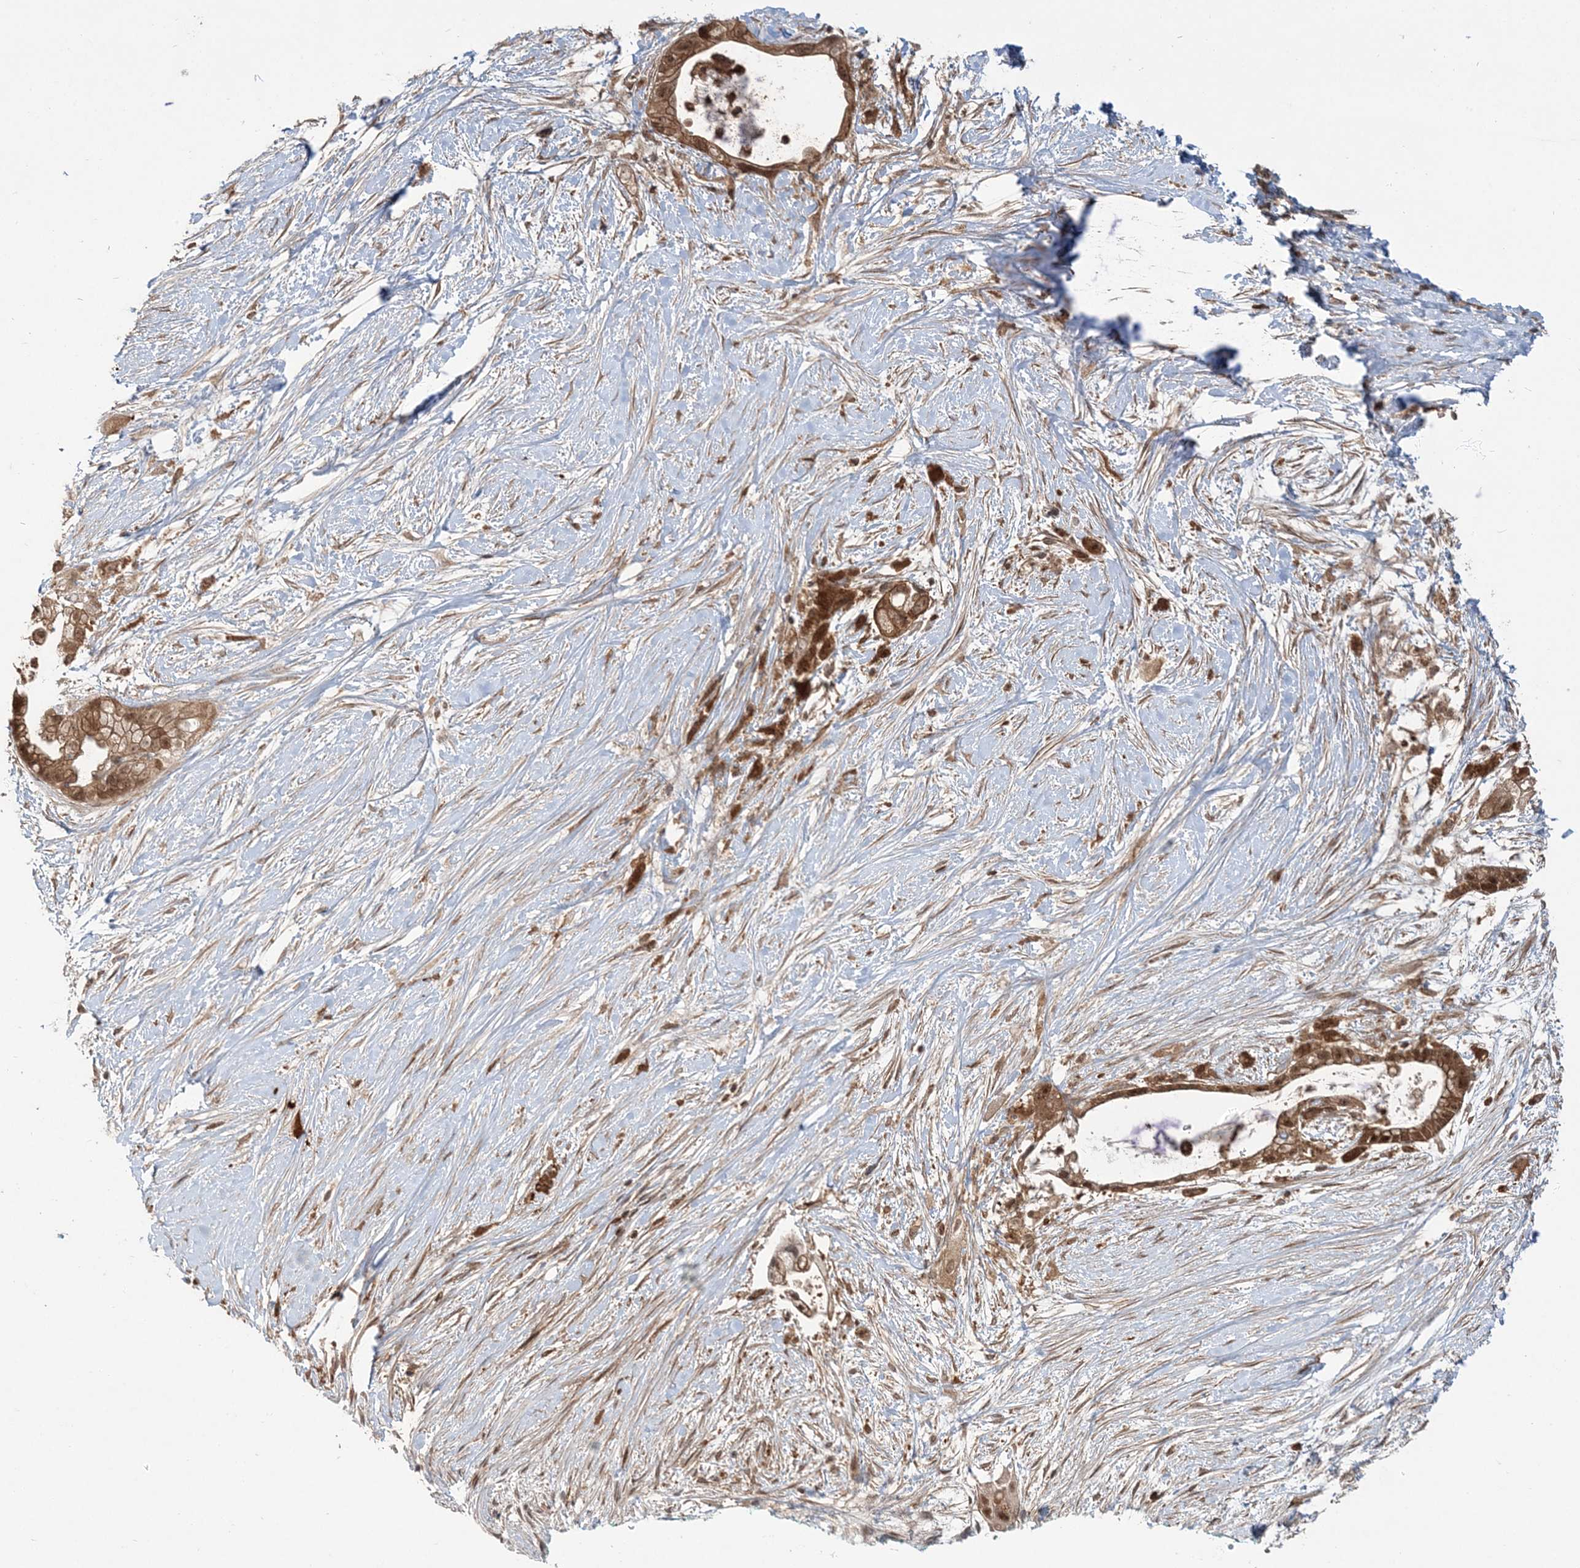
{"staining": {"intensity": "moderate", "quantity": ">75%", "location": "cytoplasmic/membranous,nuclear"}, "tissue": "pancreatic cancer", "cell_type": "Tumor cells", "image_type": "cancer", "snomed": [{"axis": "morphology", "description": "Adenocarcinoma, NOS"}, {"axis": "topography", "description": "Pancreas"}], "caption": "Pancreatic cancer stained with a protein marker shows moderate staining in tumor cells.", "gene": "CAB39", "patient": {"sex": "male", "age": 53}}